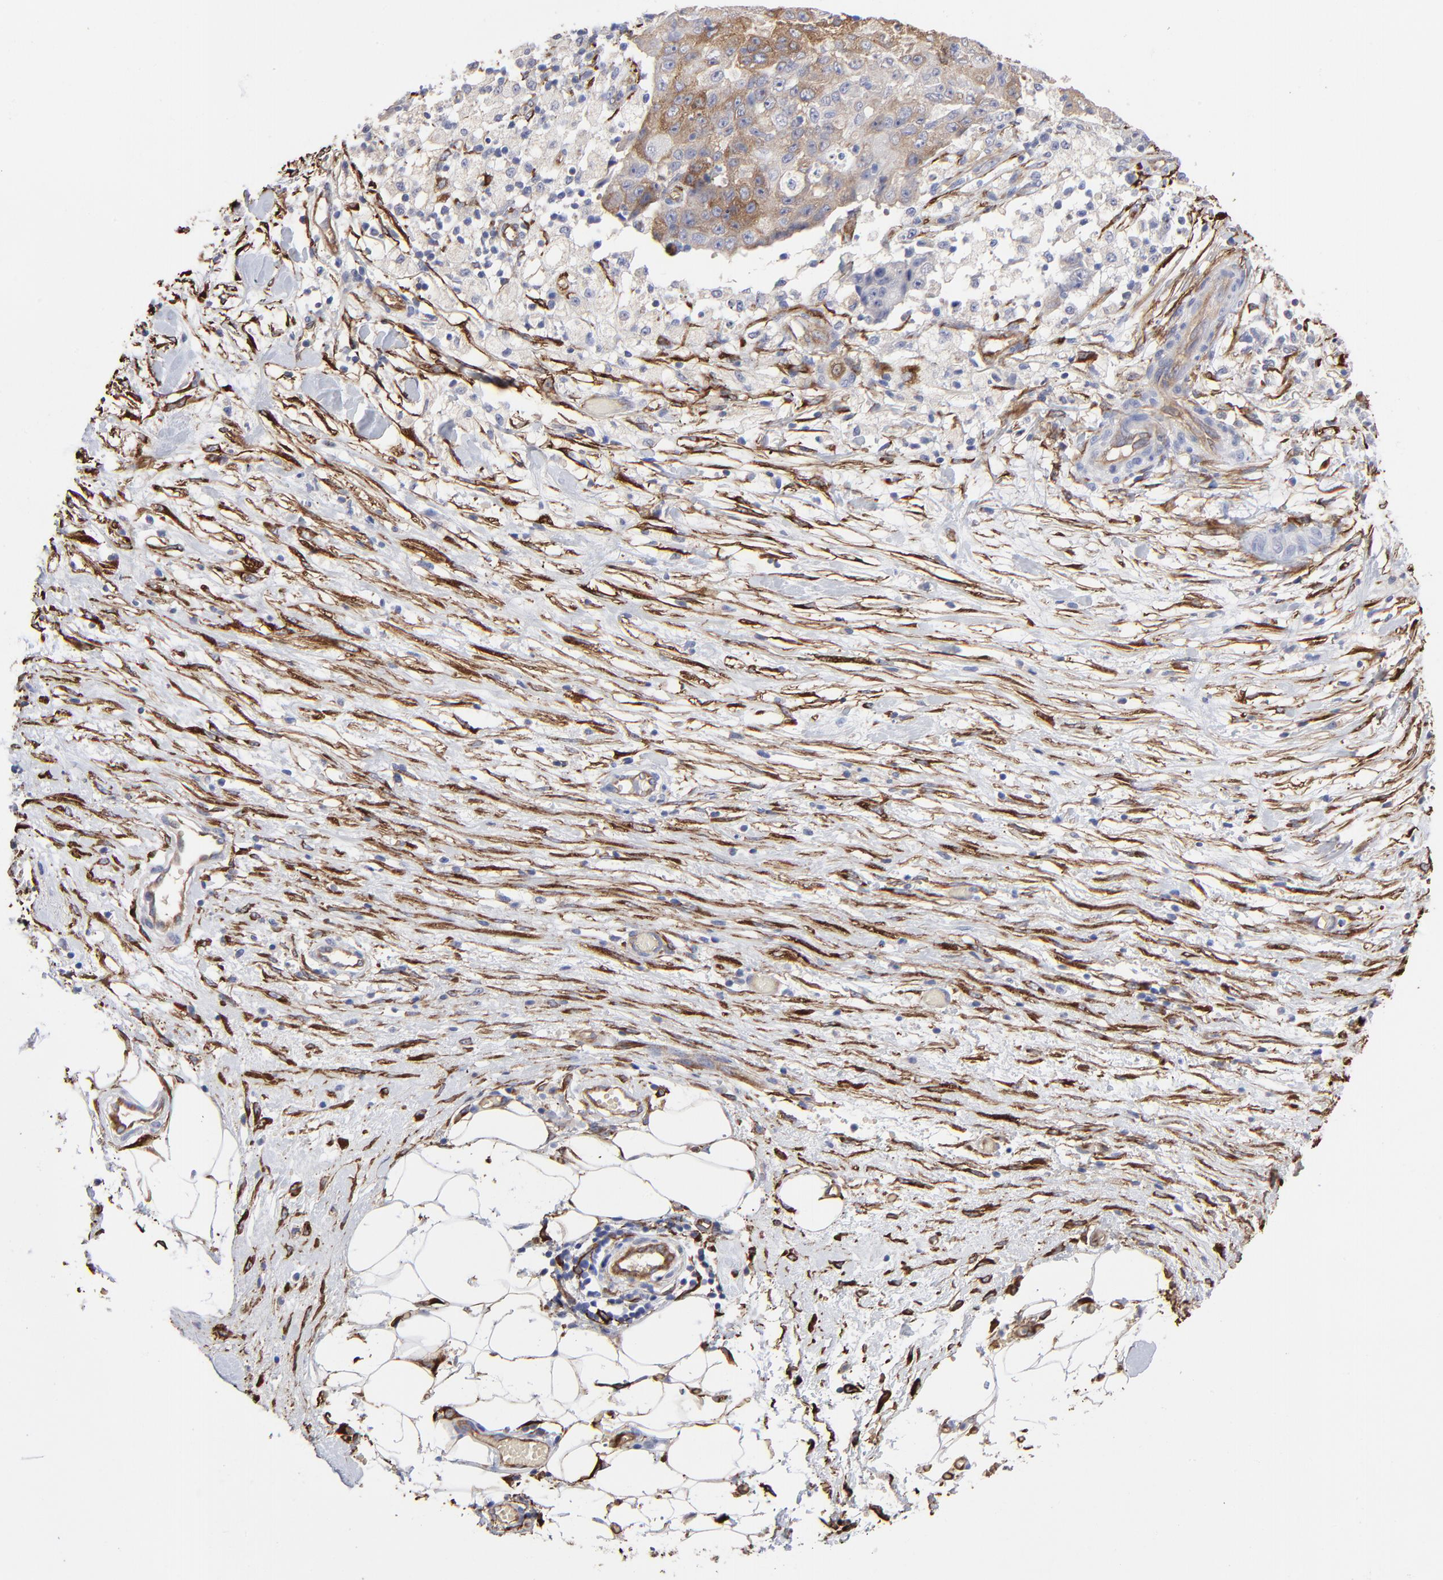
{"staining": {"intensity": "moderate", "quantity": "25%-75%", "location": "cytoplasmic/membranous"}, "tissue": "ovarian cancer", "cell_type": "Tumor cells", "image_type": "cancer", "snomed": [{"axis": "morphology", "description": "Carcinoma, endometroid"}, {"axis": "topography", "description": "Ovary"}], "caption": "This histopathology image reveals ovarian endometroid carcinoma stained with immunohistochemistry (IHC) to label a protein in brown. The cytoplasmic/membranous of tumor cells show moderate positivity for the protein. Nuclei are counter-stained blue.", "gene": "CILP", "patient": {"sex": "female", "age": 42}}